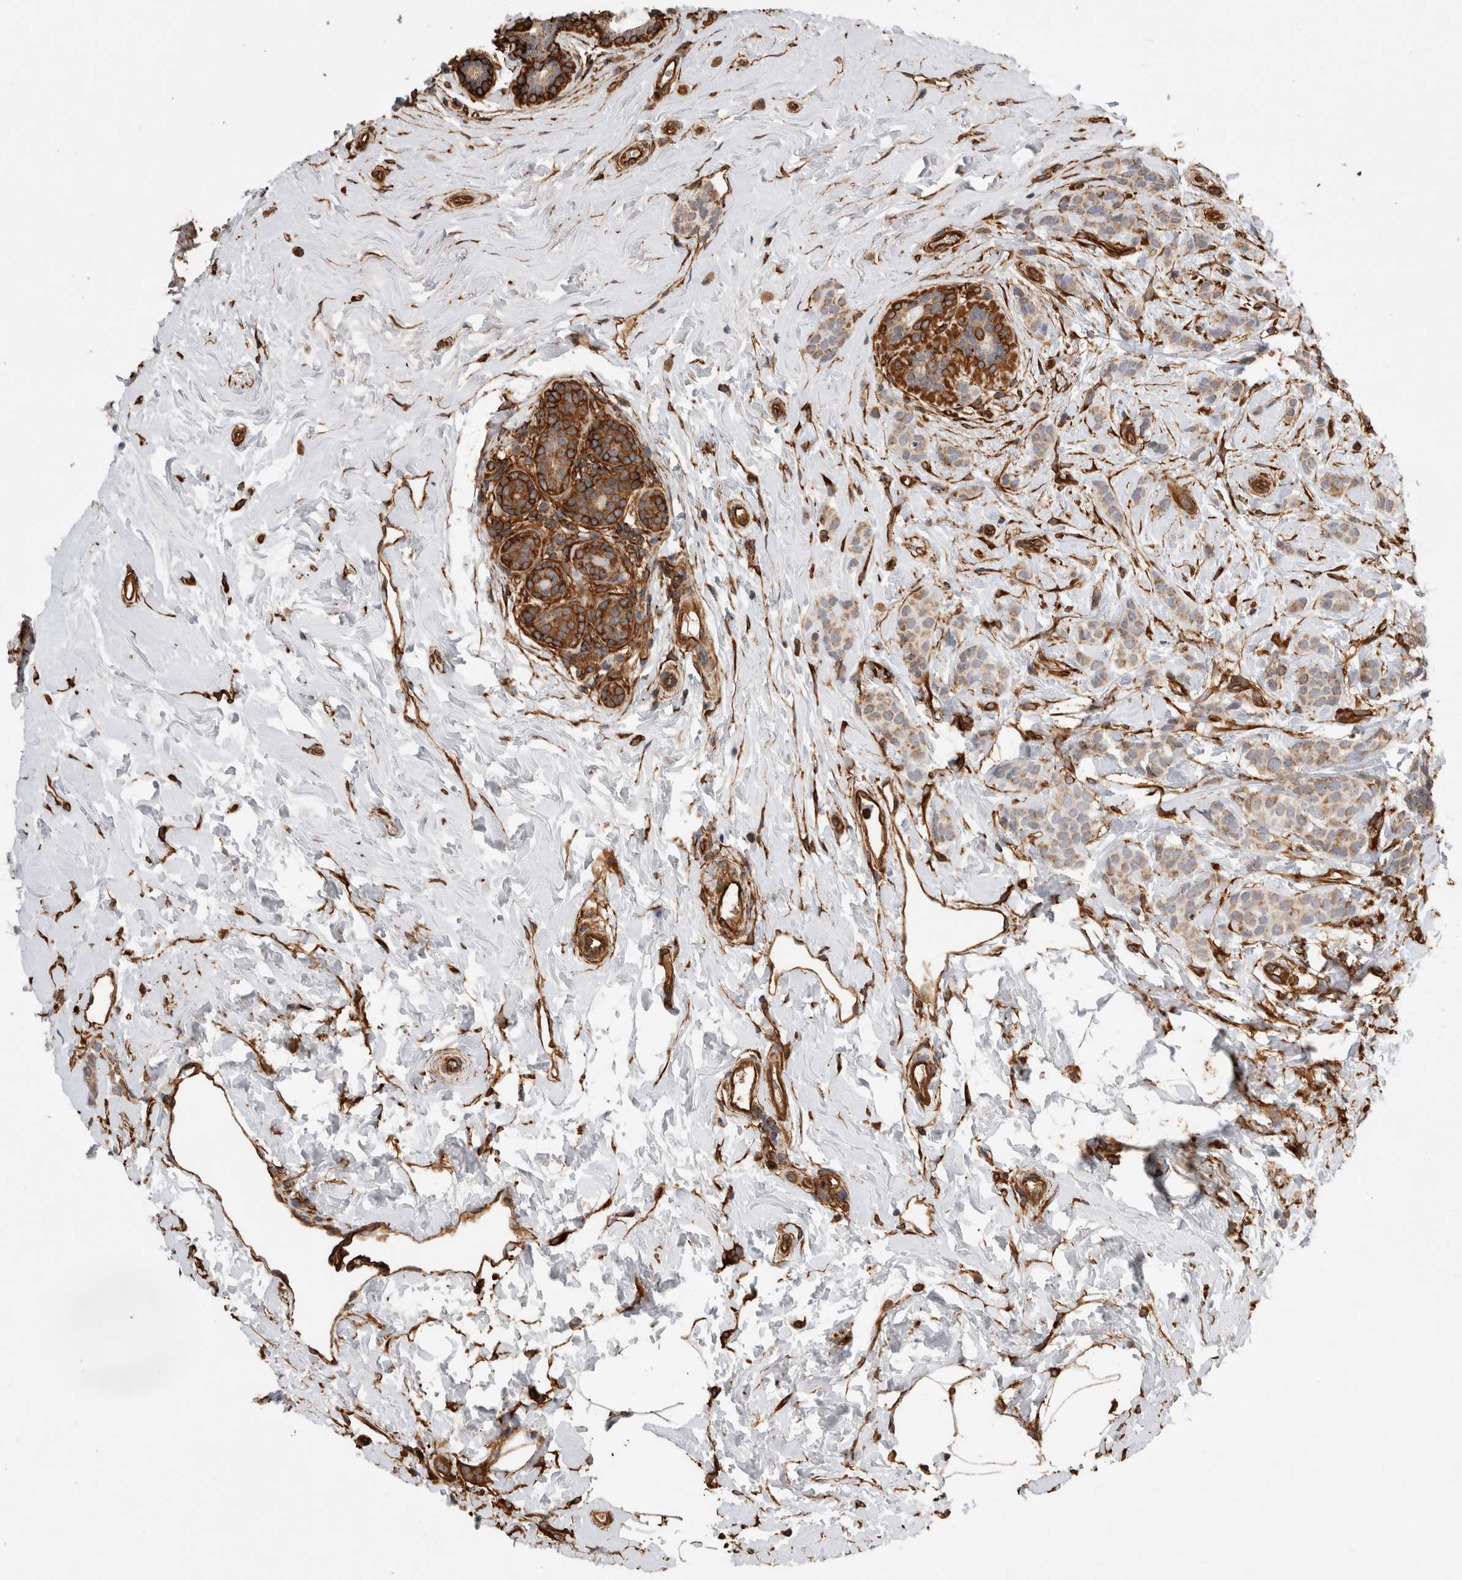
{"staining": {"intensity": "weak", "quantity": ">75%", "location": "cytoplasmic/membranous"}, "tissue": "breast cancer", "cell_type": "Tumor cells", "image_type": "cancer", "snomed": [{"axis": "morphology", "description": "Lobular carcinoma, in situ"}, {"axis": "morphology", "description": "Lobular carcinoma"}, {"axis": "topography", "description": "Breast"}], "caption": "Immunohistochemistry histopathology image of breast cancer stained for a protein (brown), which displays low levels of weak cytoplasmic/membranous expression in approximately >75% of tumor cells.", "gene": "ZNF397", "patient": {"sex": "female", "age": 41}}